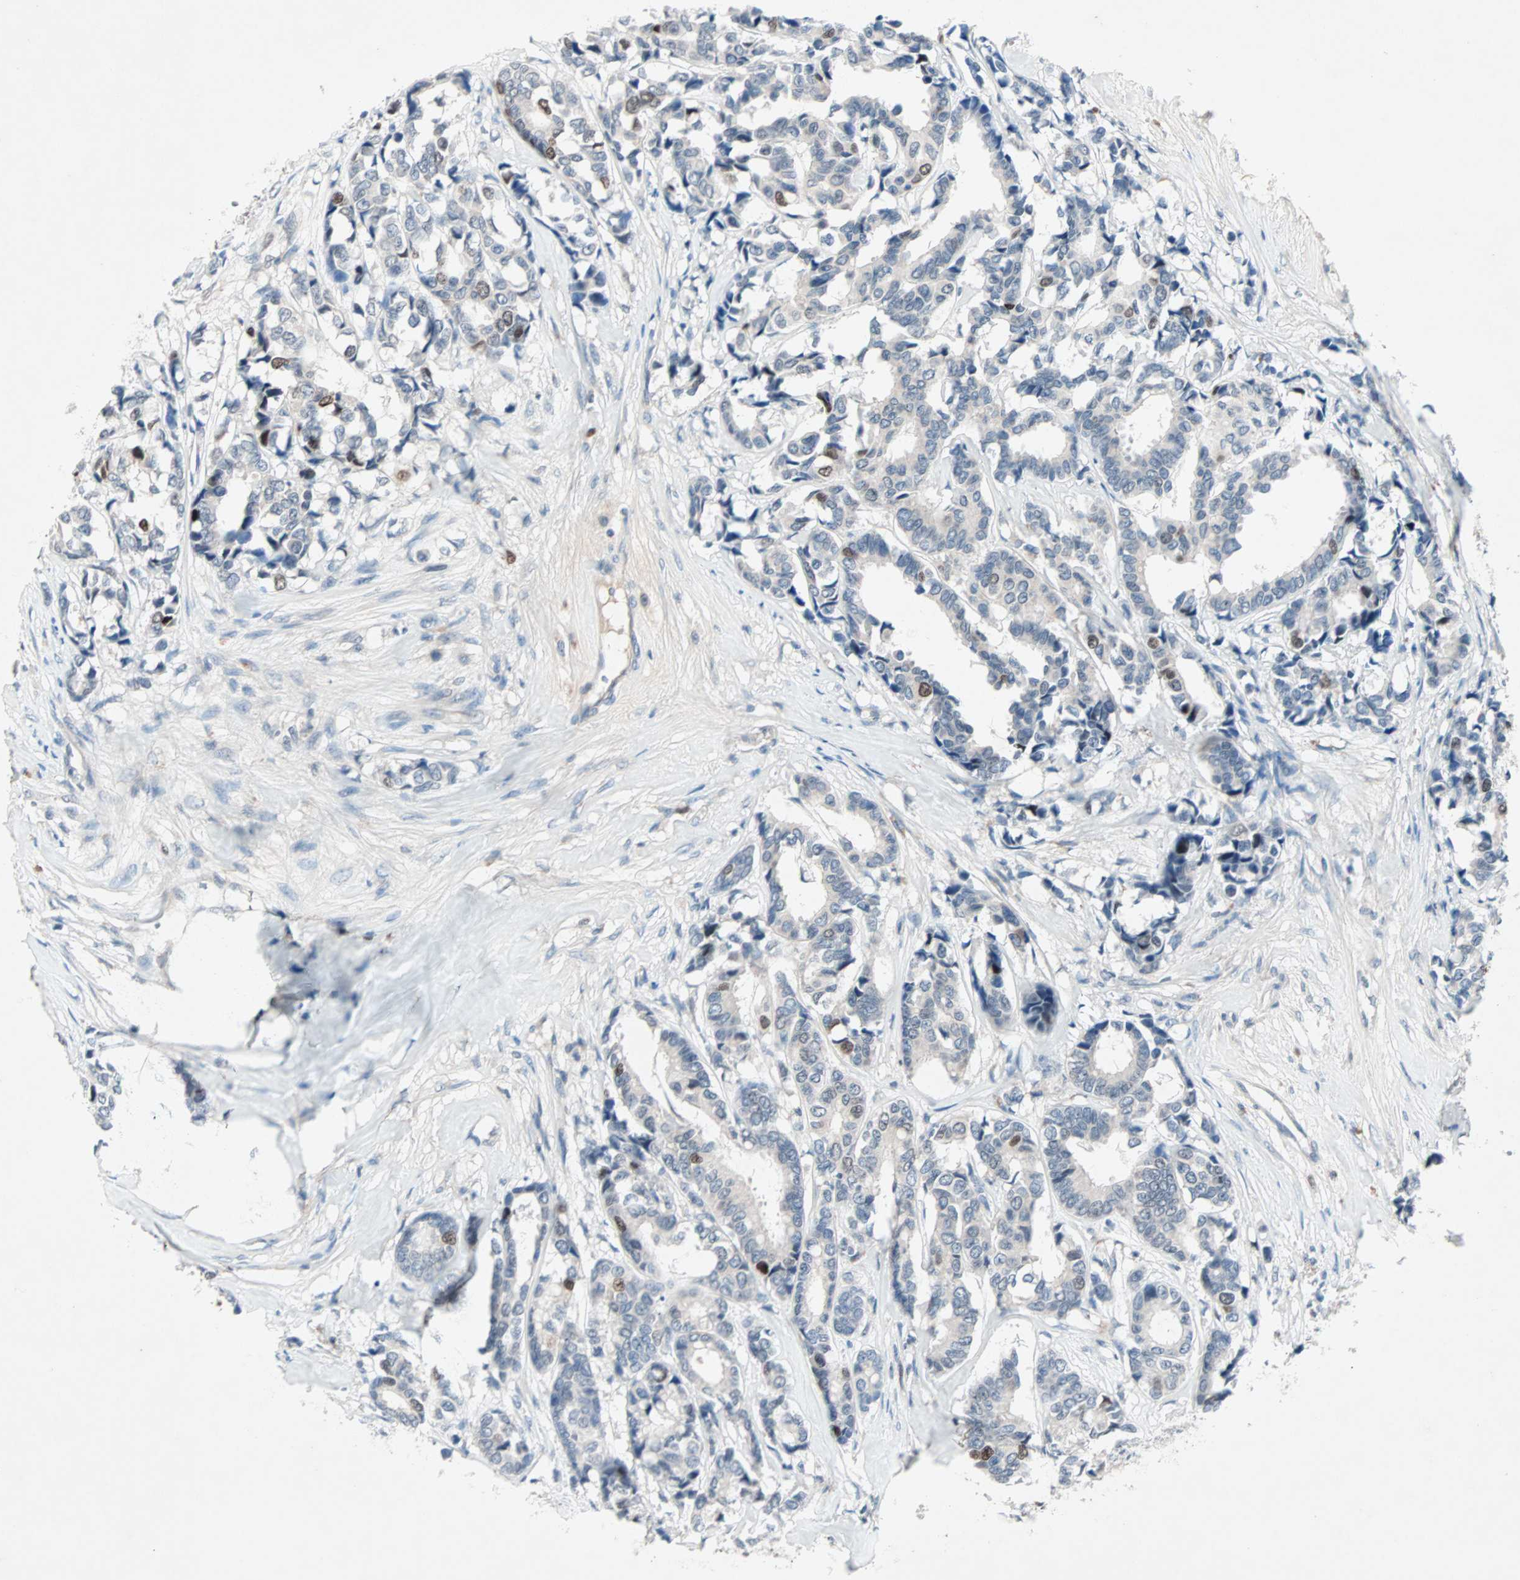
{"staining": {"intensity": "moderate", "quantity": "<25%", "location": "nuclear"}, "tissue": "breast cancer", "cell_type": "Tumor cells", "image_type": "cancer", "snomed": [{"axis": "morphology", "description": "Duct carcinoma"}, {"axis": "topography", "description": "Breast"}], "caption": "Brown immunohistochemical staining in infiltrating ductal carcinoma (breast) reveals moderate nuclear expression in approximately <25% of tumor cells.", "gene": "CCNE2", "patient": {"sex": "female", "age": 87}}